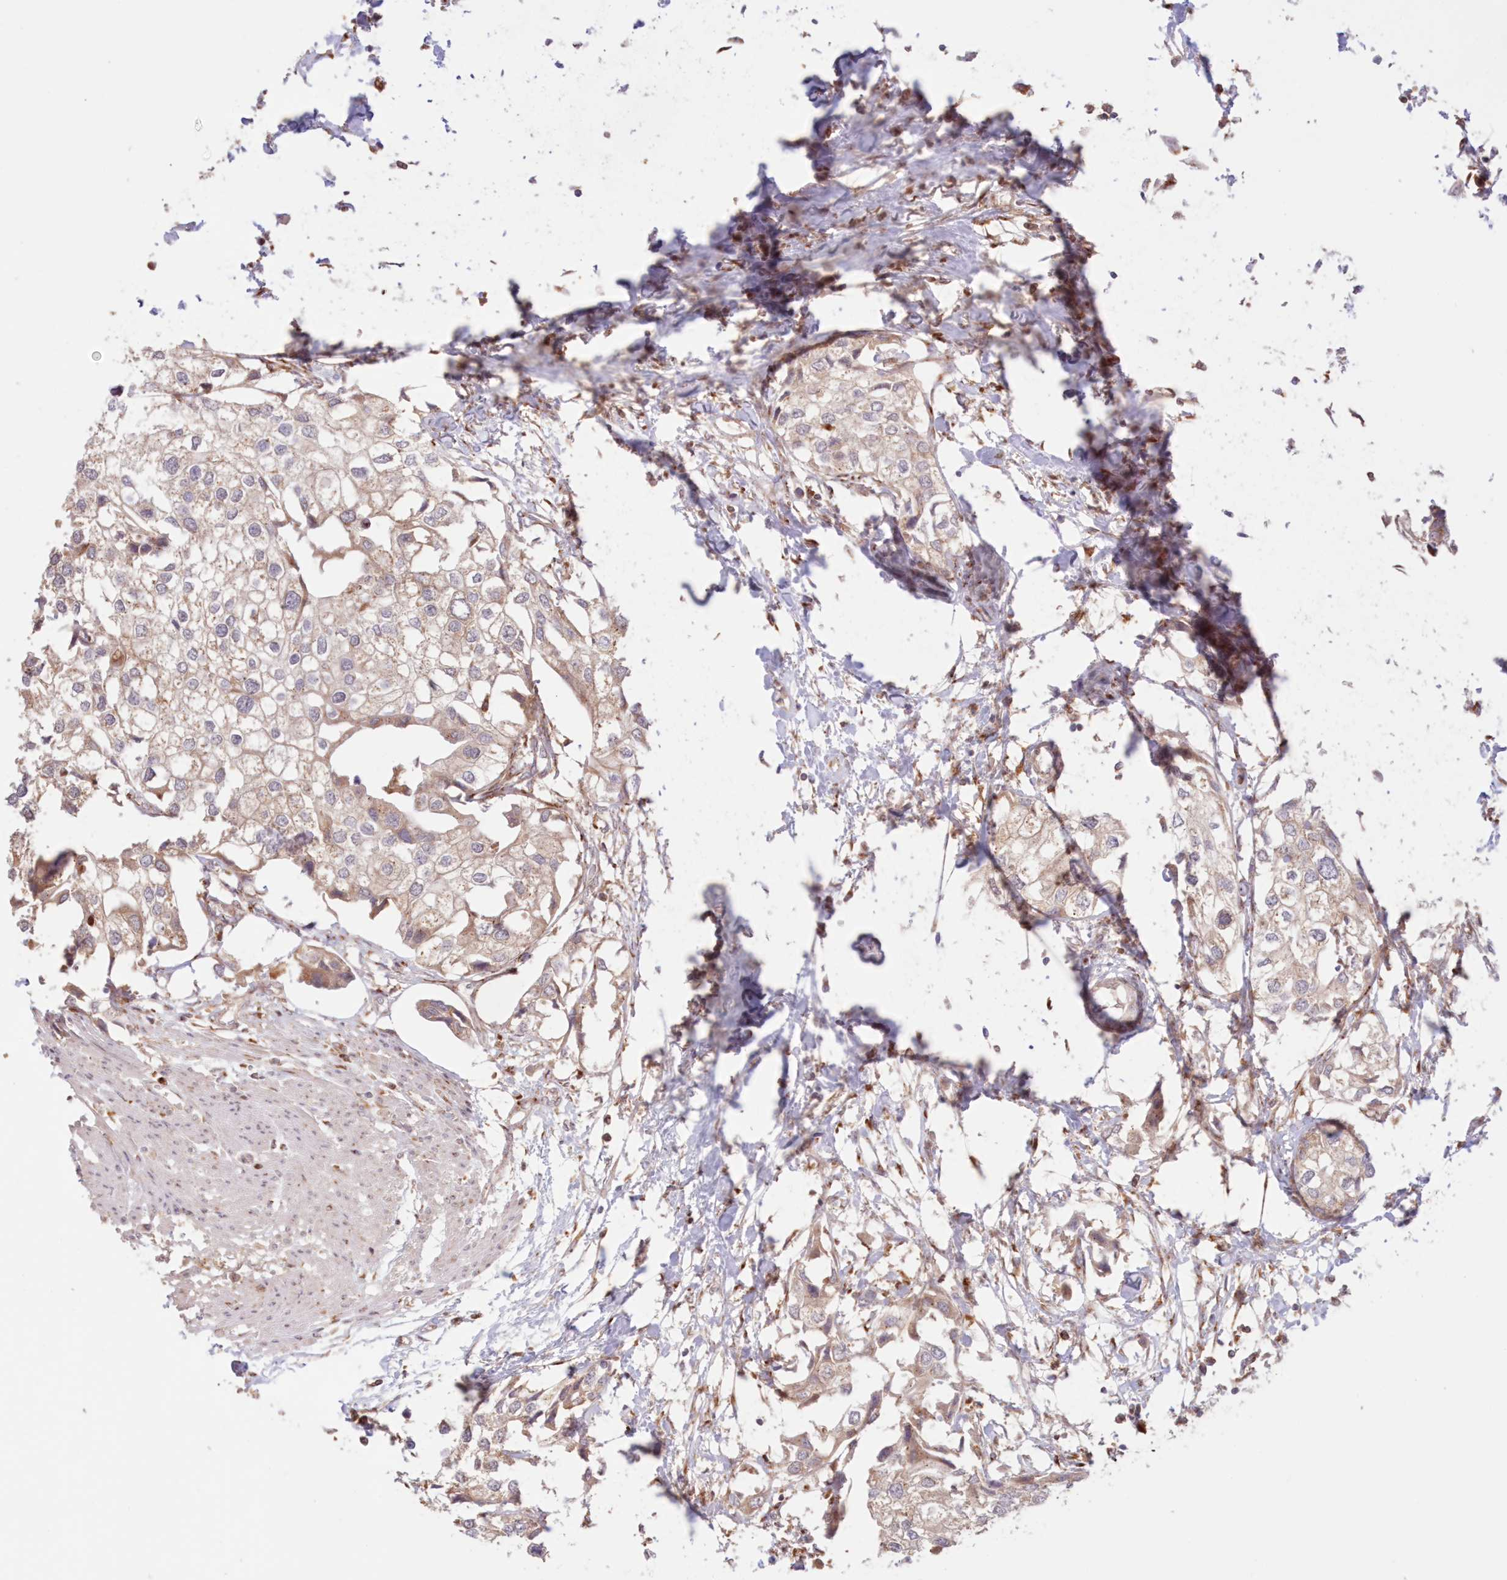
{"staining": {"intensity": "weak", "quantity": ">75%", "location": "cytoplasmic/membranous"}, "tissue": "urothelial cancer", "cell_type": "Tumor cells", "image_type": "cancer", "snomed": [{"axis": "morphology", "description": "Urothelial carcinoma, High grade"}, {"axis": "topography", "description": "Urinary bladder"}], "caption": "This photomicrograph exhibits urothelial cancer stained with immunohistochemistry to label a protein in brown. The cytoplasmic/membranous of tumor cells show weak positivity for the protein. Nuclei are counter-stained blue.", "gene": "ABCC3", "patient": {"sex": "male", "age": 64}}